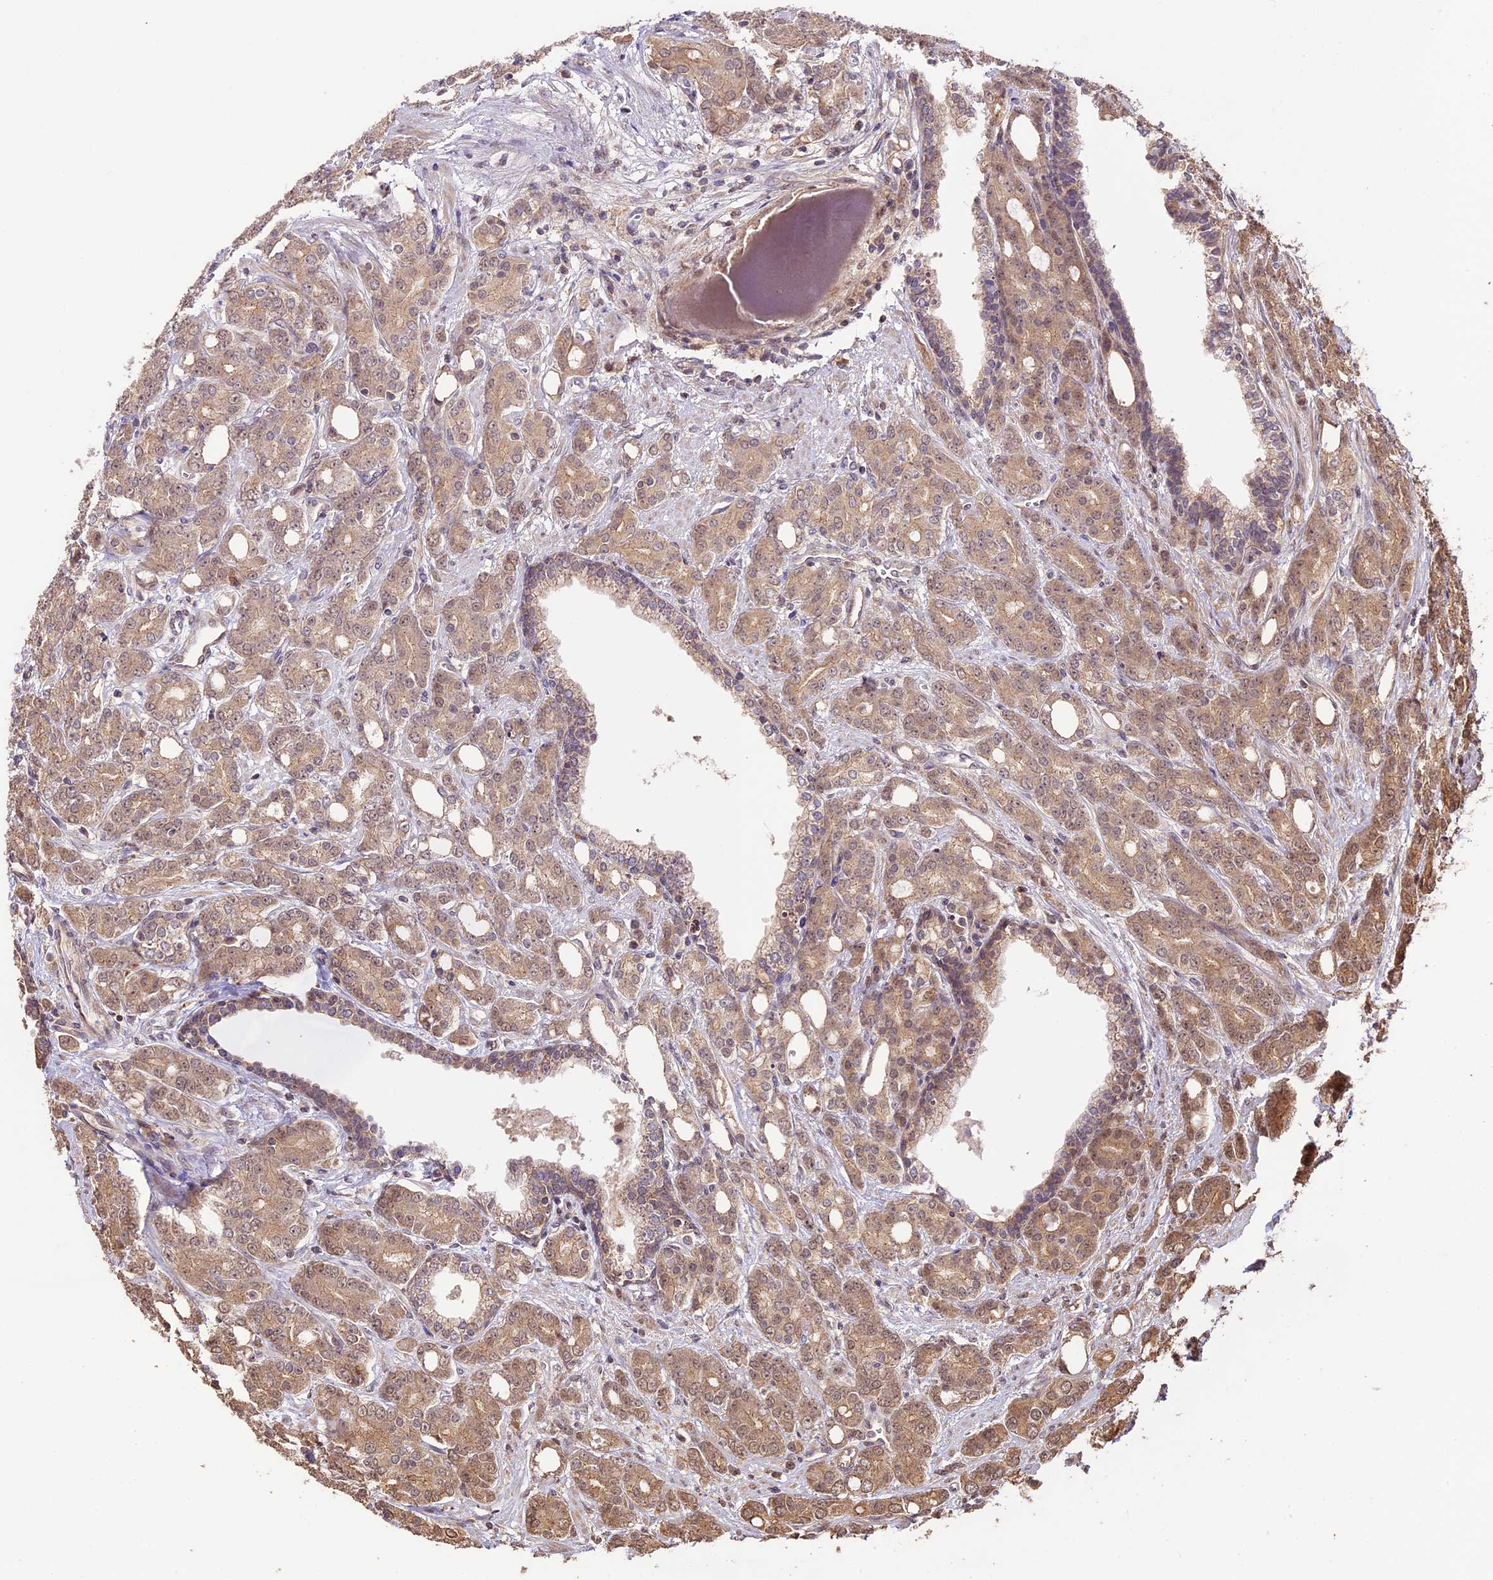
{"staining": {"intensity": "moderate", "quantity": ">75%", "location": "cytoplasmic/membranous"}, "tissue": "prostate cancer", "cell_type": "Tumor cells", "image_type": "cancer", "snomed": [{"axis": "morphology", "description": "Adenocarcinoma, High grade"}, {"axis": "topography", "description": "Prostate"}], "caption": "Protein staining exhibits moderate cytoplasmic/membranous positivity in about >75% of tumor cells in prostate high-grade adenocarcinoma.", "gene": "BCAS4", "patient": {"sex": "male", "age": 62}}